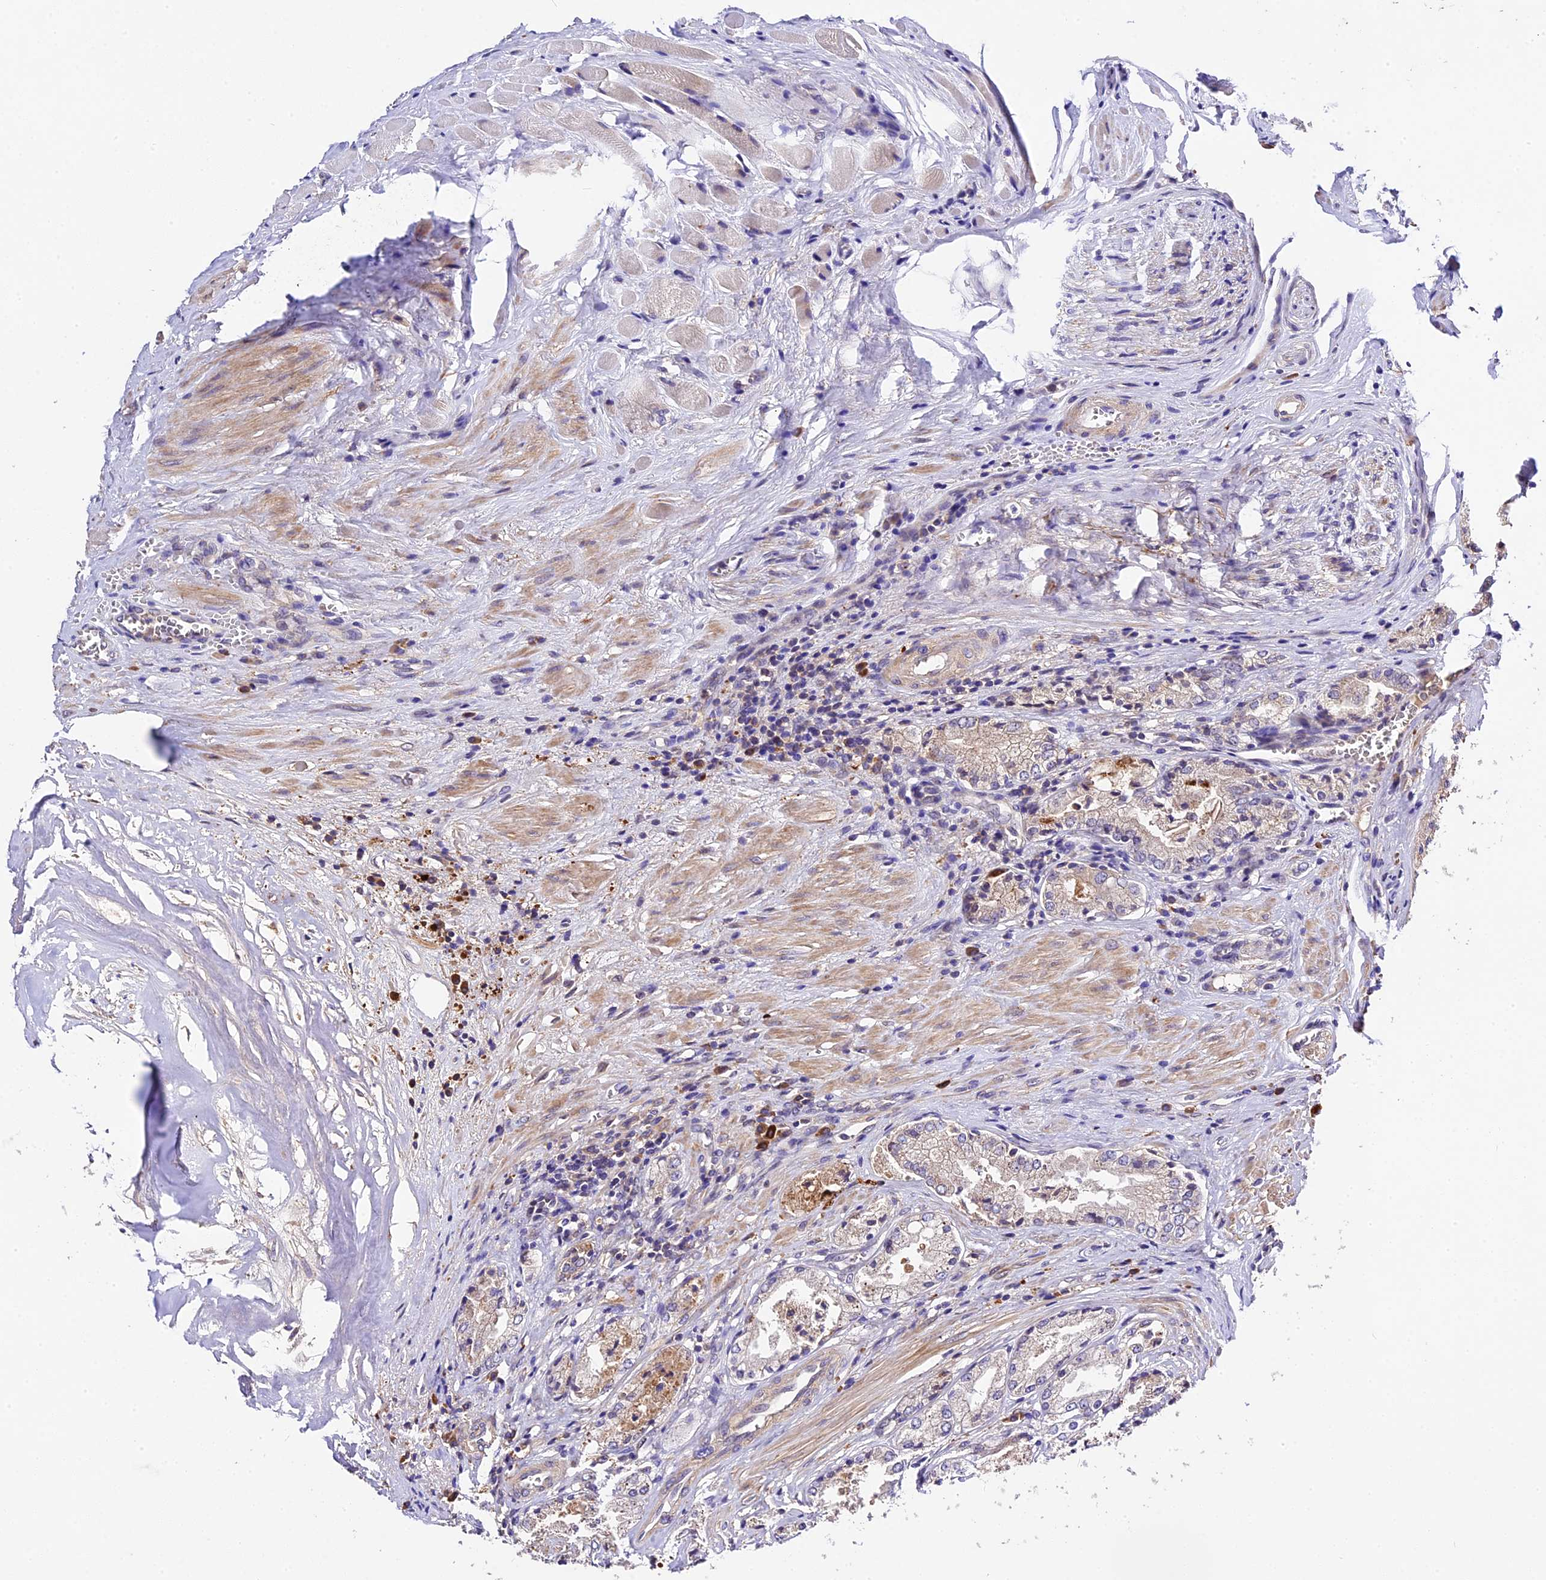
{"staining": {"intensity": "weak", "quantity": "<25%", "location": "cytoplasmic/membranous"}, "tissue": "prostate cancer", "cell_type": "Tumor cells", "image_type": "cancer", "snomed": [{"axis": "morphology", "description": "Adenocarcinoma, Low grade"}, {"axis": "topography", "description": "Prostate"}], "caption": "Human low-grade adenocarcinoma (prostate) stained for a protein using immunohistochemistry (IHC) reveals no staining in tumor cells.", "gene": "CILP2", "patient": {"sex": "male", "age": 60}}